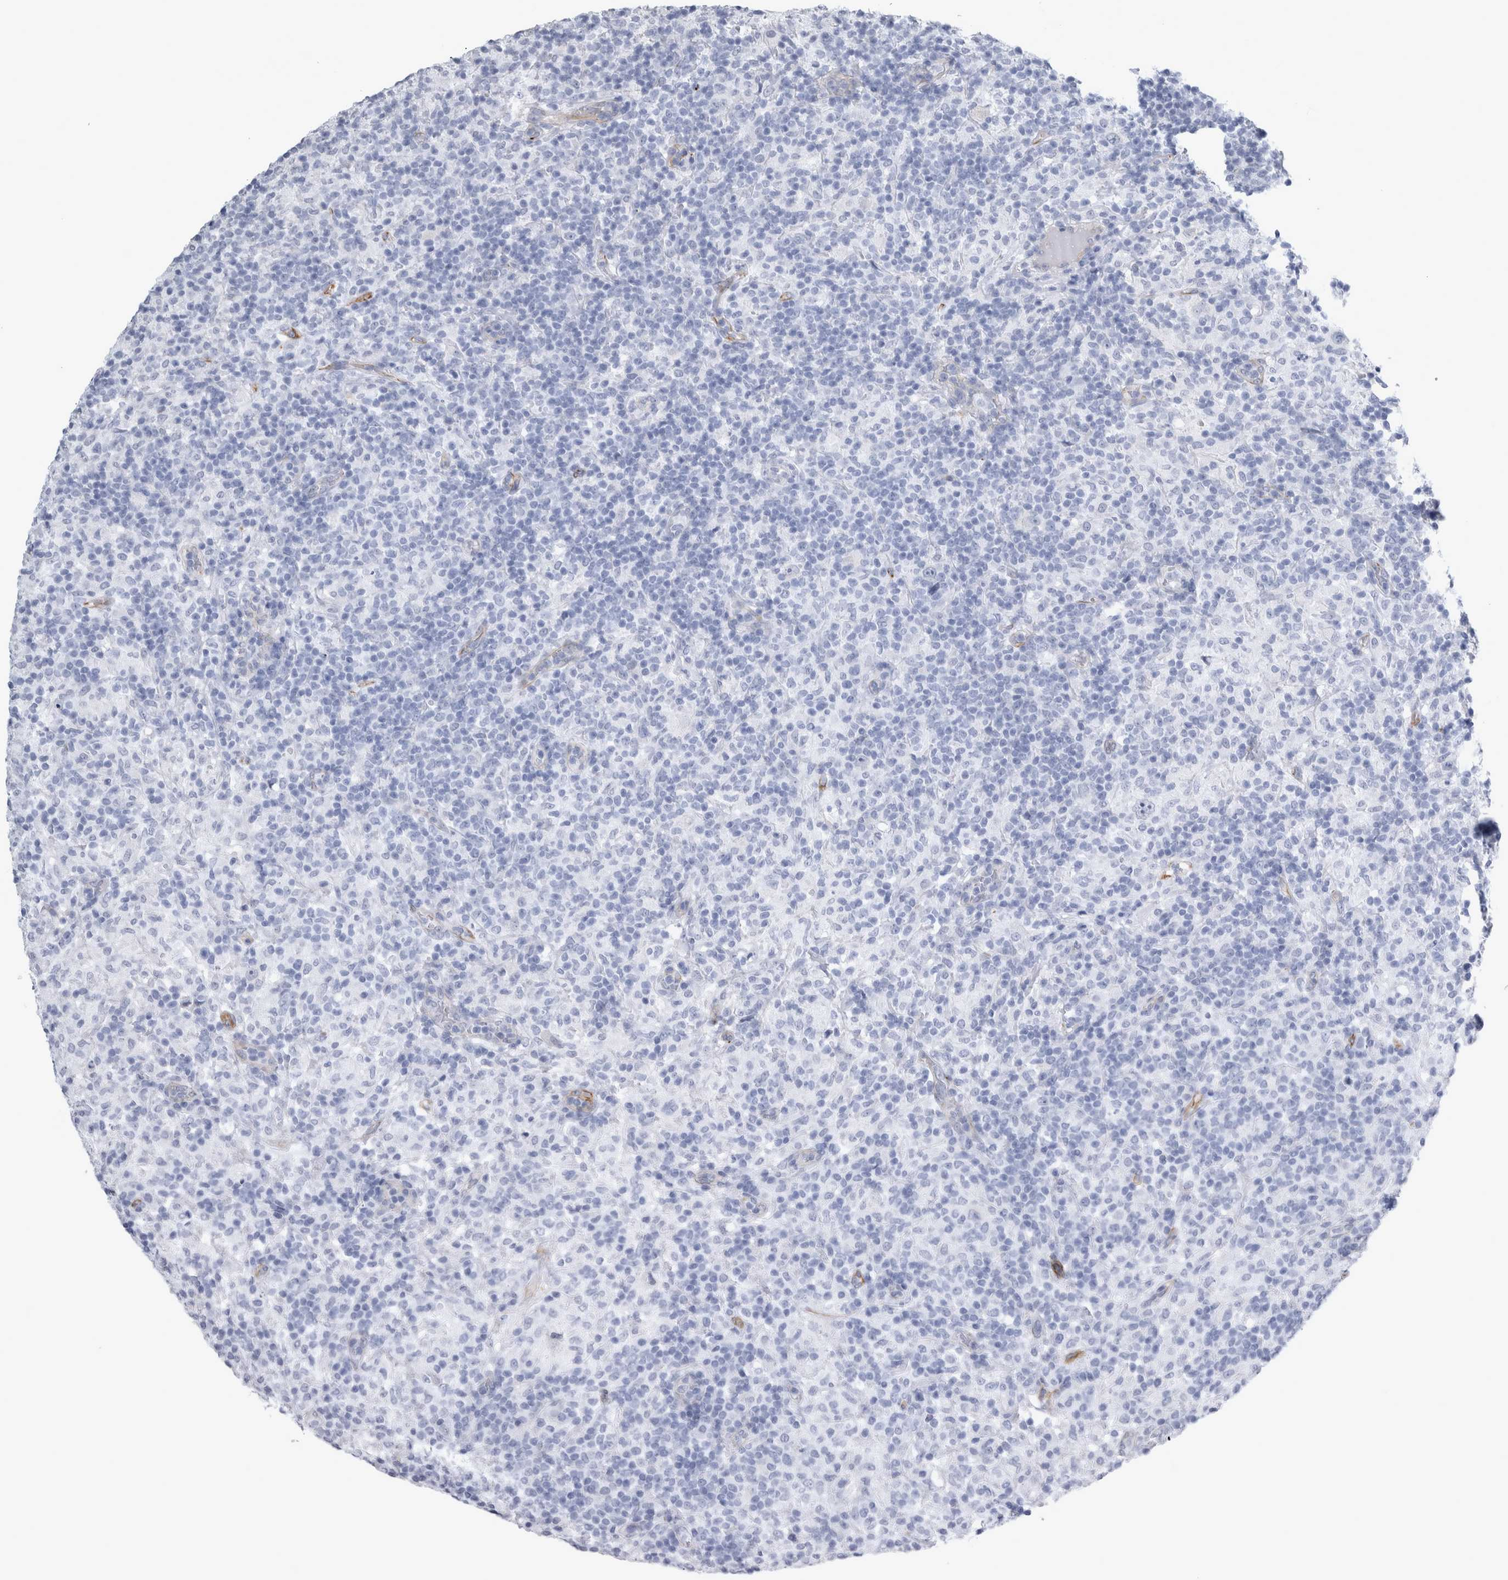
{"staining": {"intensity": "negative", "quantity": "none", "location": "none"}, "tissue": "lymphoma", "cell_type": "Tumor cells", "image_type": "cancer", "snomed": [{"axis": "morphology", "description": "Hodgkin's disease, NOS"}, {"axis": "topography", "description": "Lymph node"}], "caption": "This is an immunohistochemistry micrograph of lymphoma. There is no positivity in tumor cells.", "gene": "VWDE", "patient": {"sex": "male", "age": 70}}